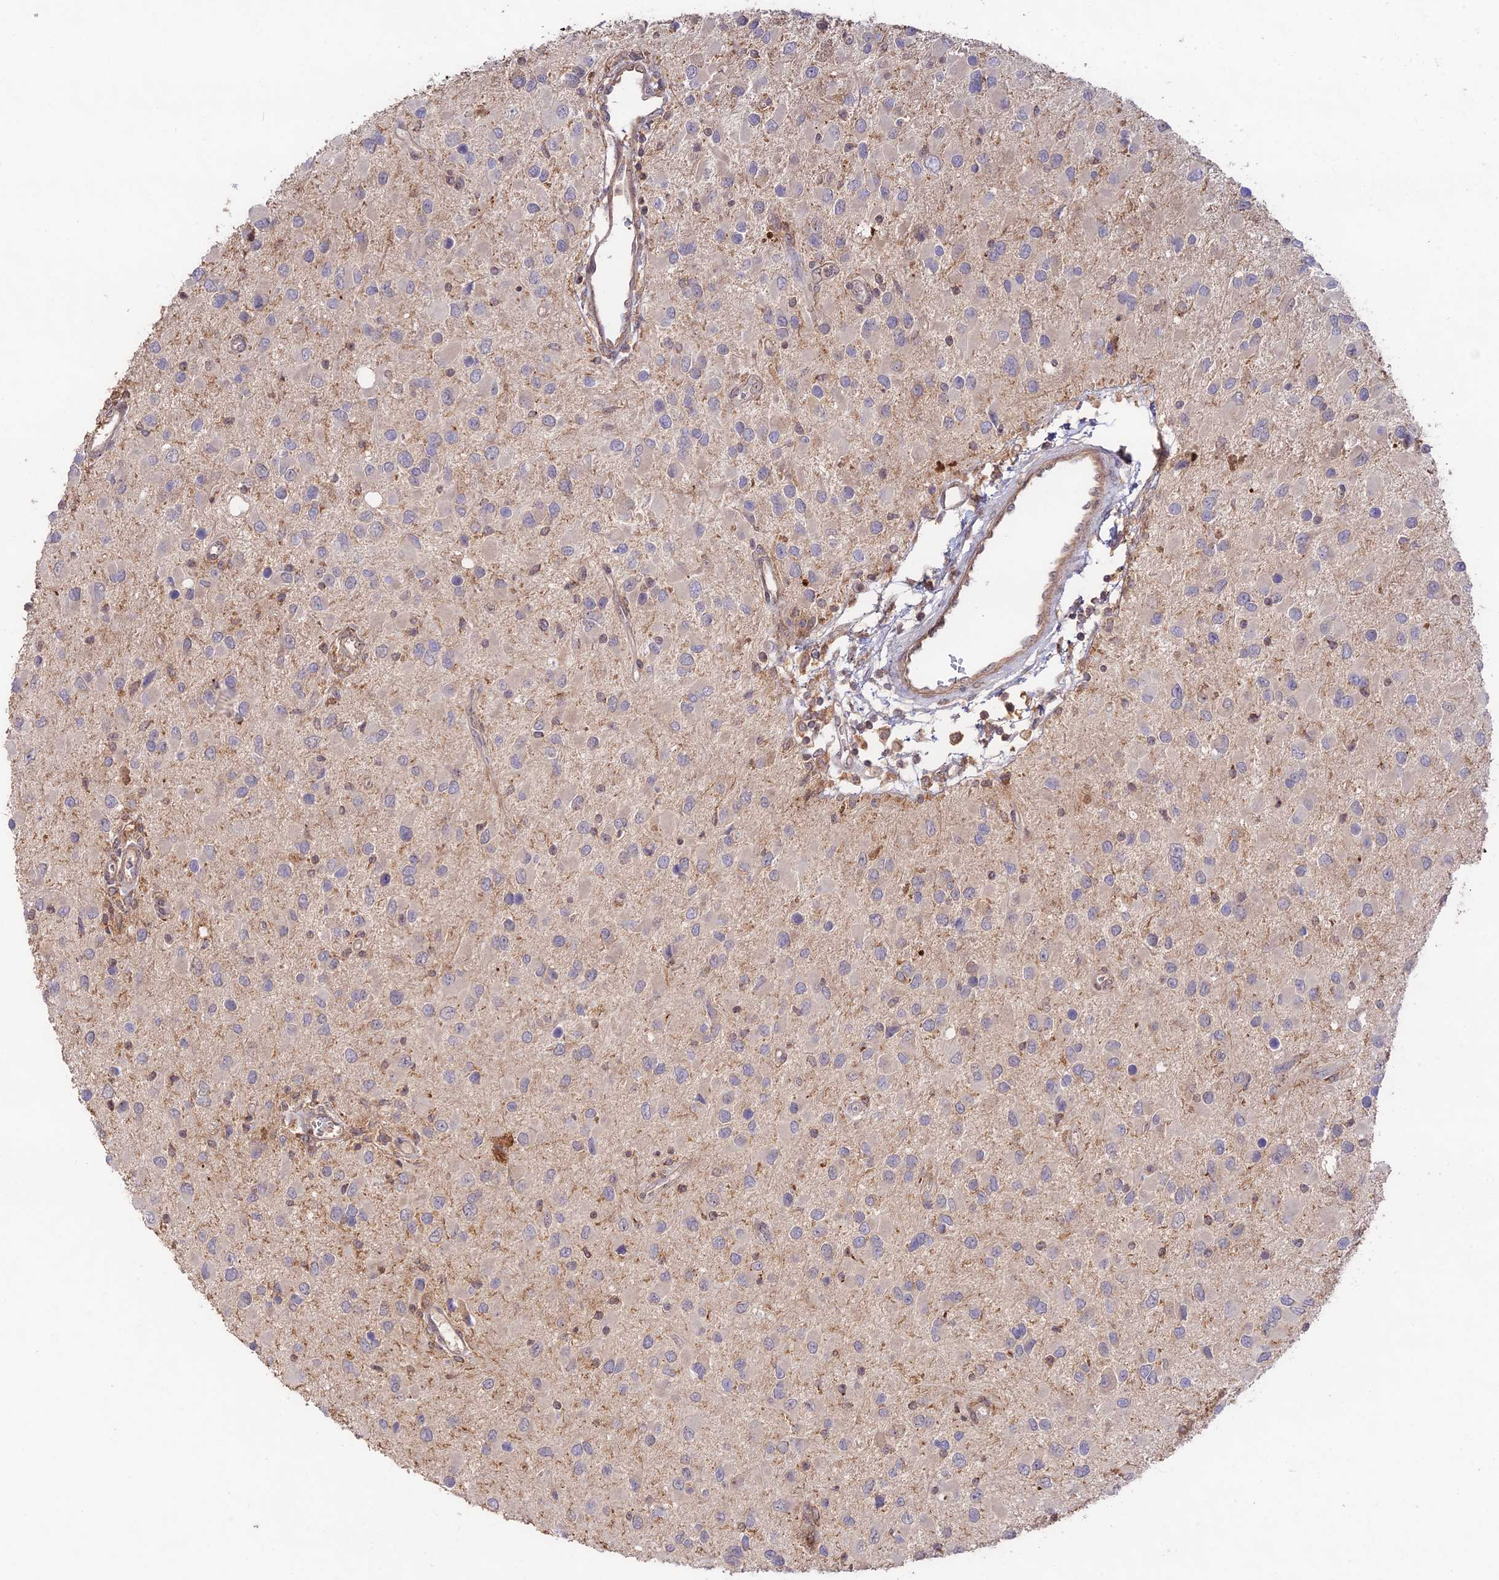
{"staining": {"intensity": "negative", "quantity": "none", "location": "none"}, "tissue": "glioma", "cell_type": "Tumor cells", "image_type": "cancer", "snomed": [{"axis": "morphology", "description": "Glioma, malignant, High grade"}, {"axis": "topography", "description": "Brain"}], "caption": "Tumor cells are negative for brown protein staining in malignant high-grade glioma.", "gene": "CLCF1", "patient": {"sex": "male", "age": 53}}